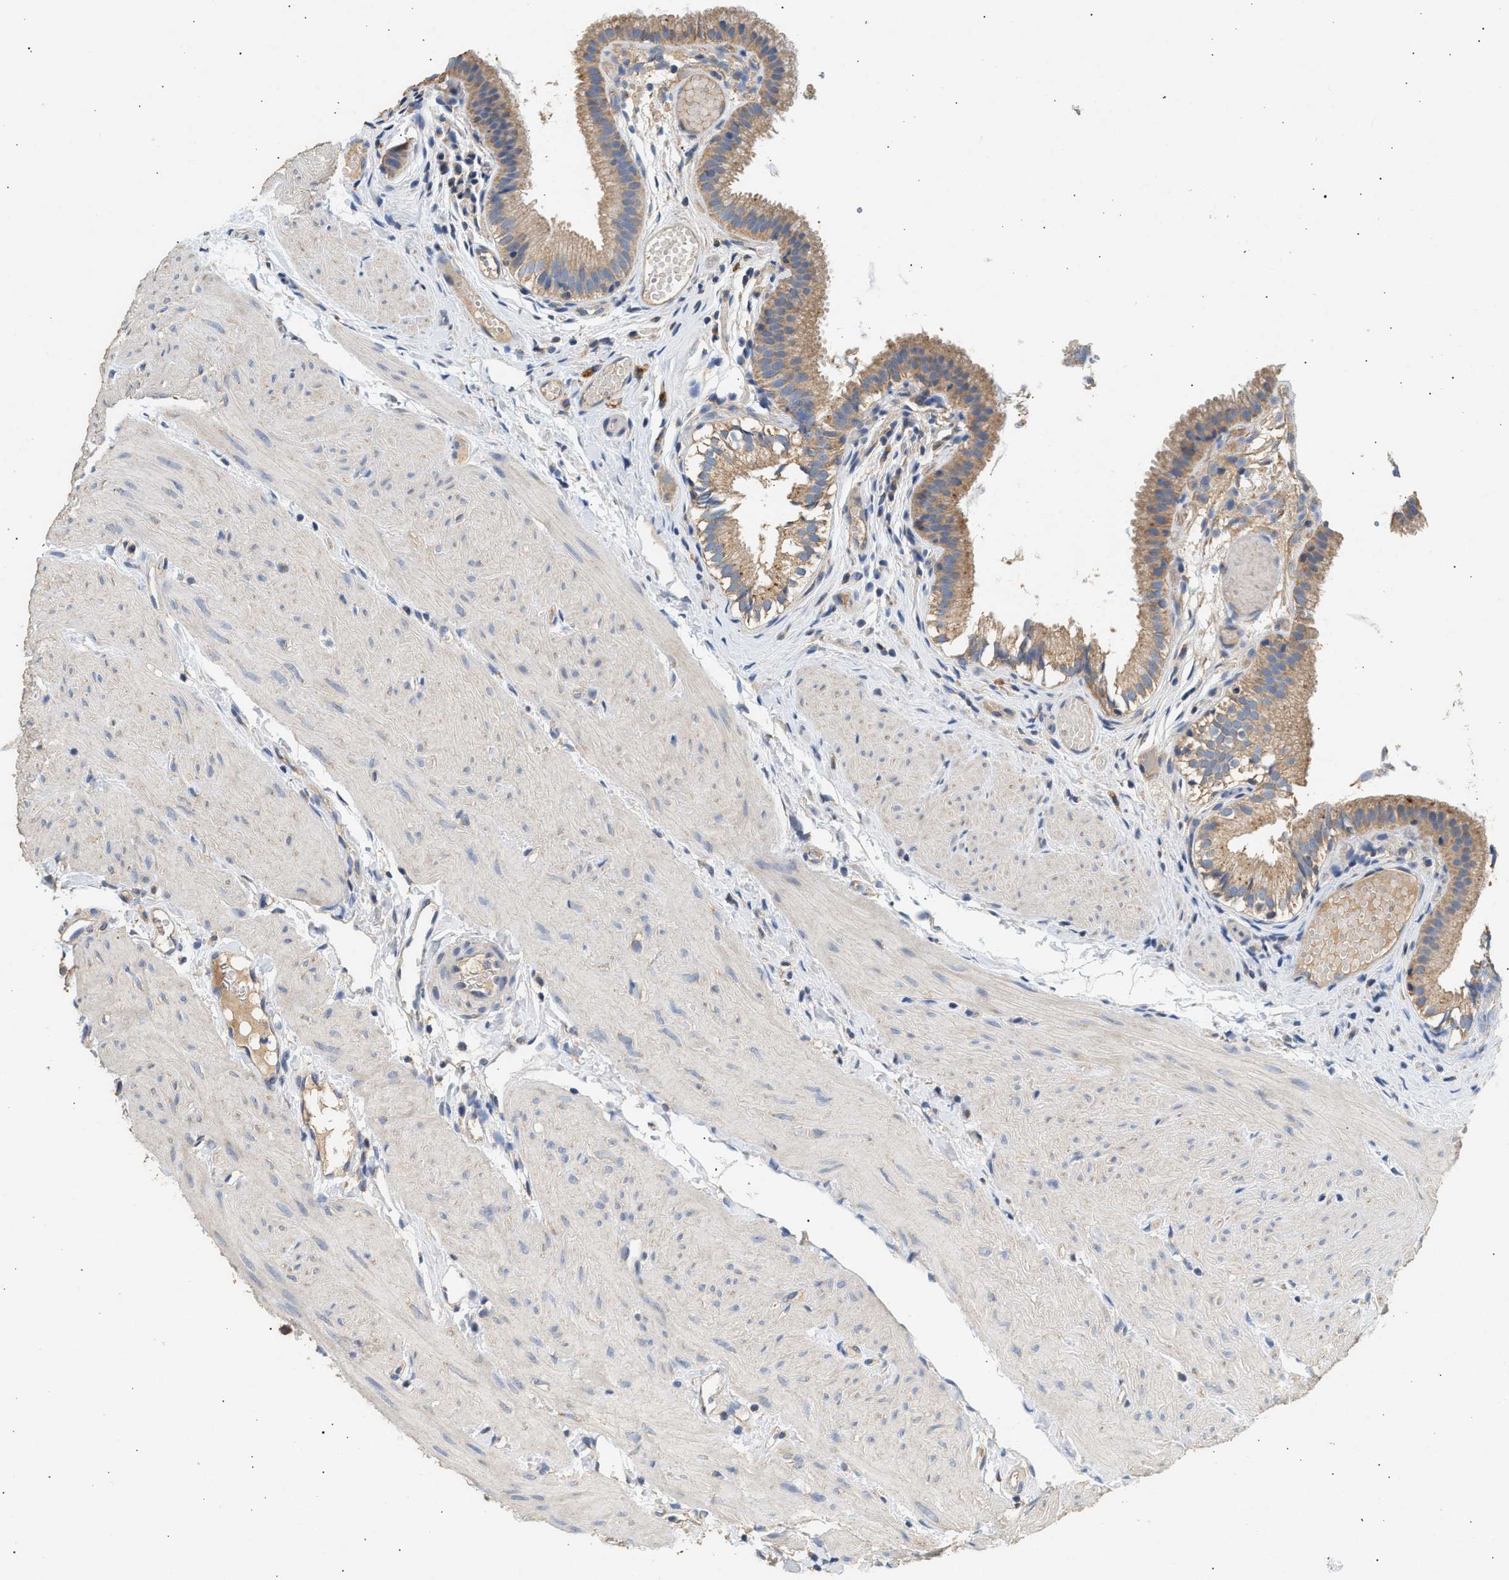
{"staining": {"intensity": "moderate", "quantity": ">75%", "location": "cytoplasmic/membranous"}, "tissue": "gallbladder", "cell_type": "Glandular cells", "image_type": "normal", "snomed": [{"axis": "morphology", "description": "Normal tissue, NOS"}, {"axis": "topography", "description": "Gallbladder"}], "caption": "Immunohistochemical staining of benign human gallbladder reveals moderate cytoplasmic/membranous protein positivity in approximately >75% of glandular cells.", "gene": "WDR31", "patient": {"sex": "female", "age": 26}}